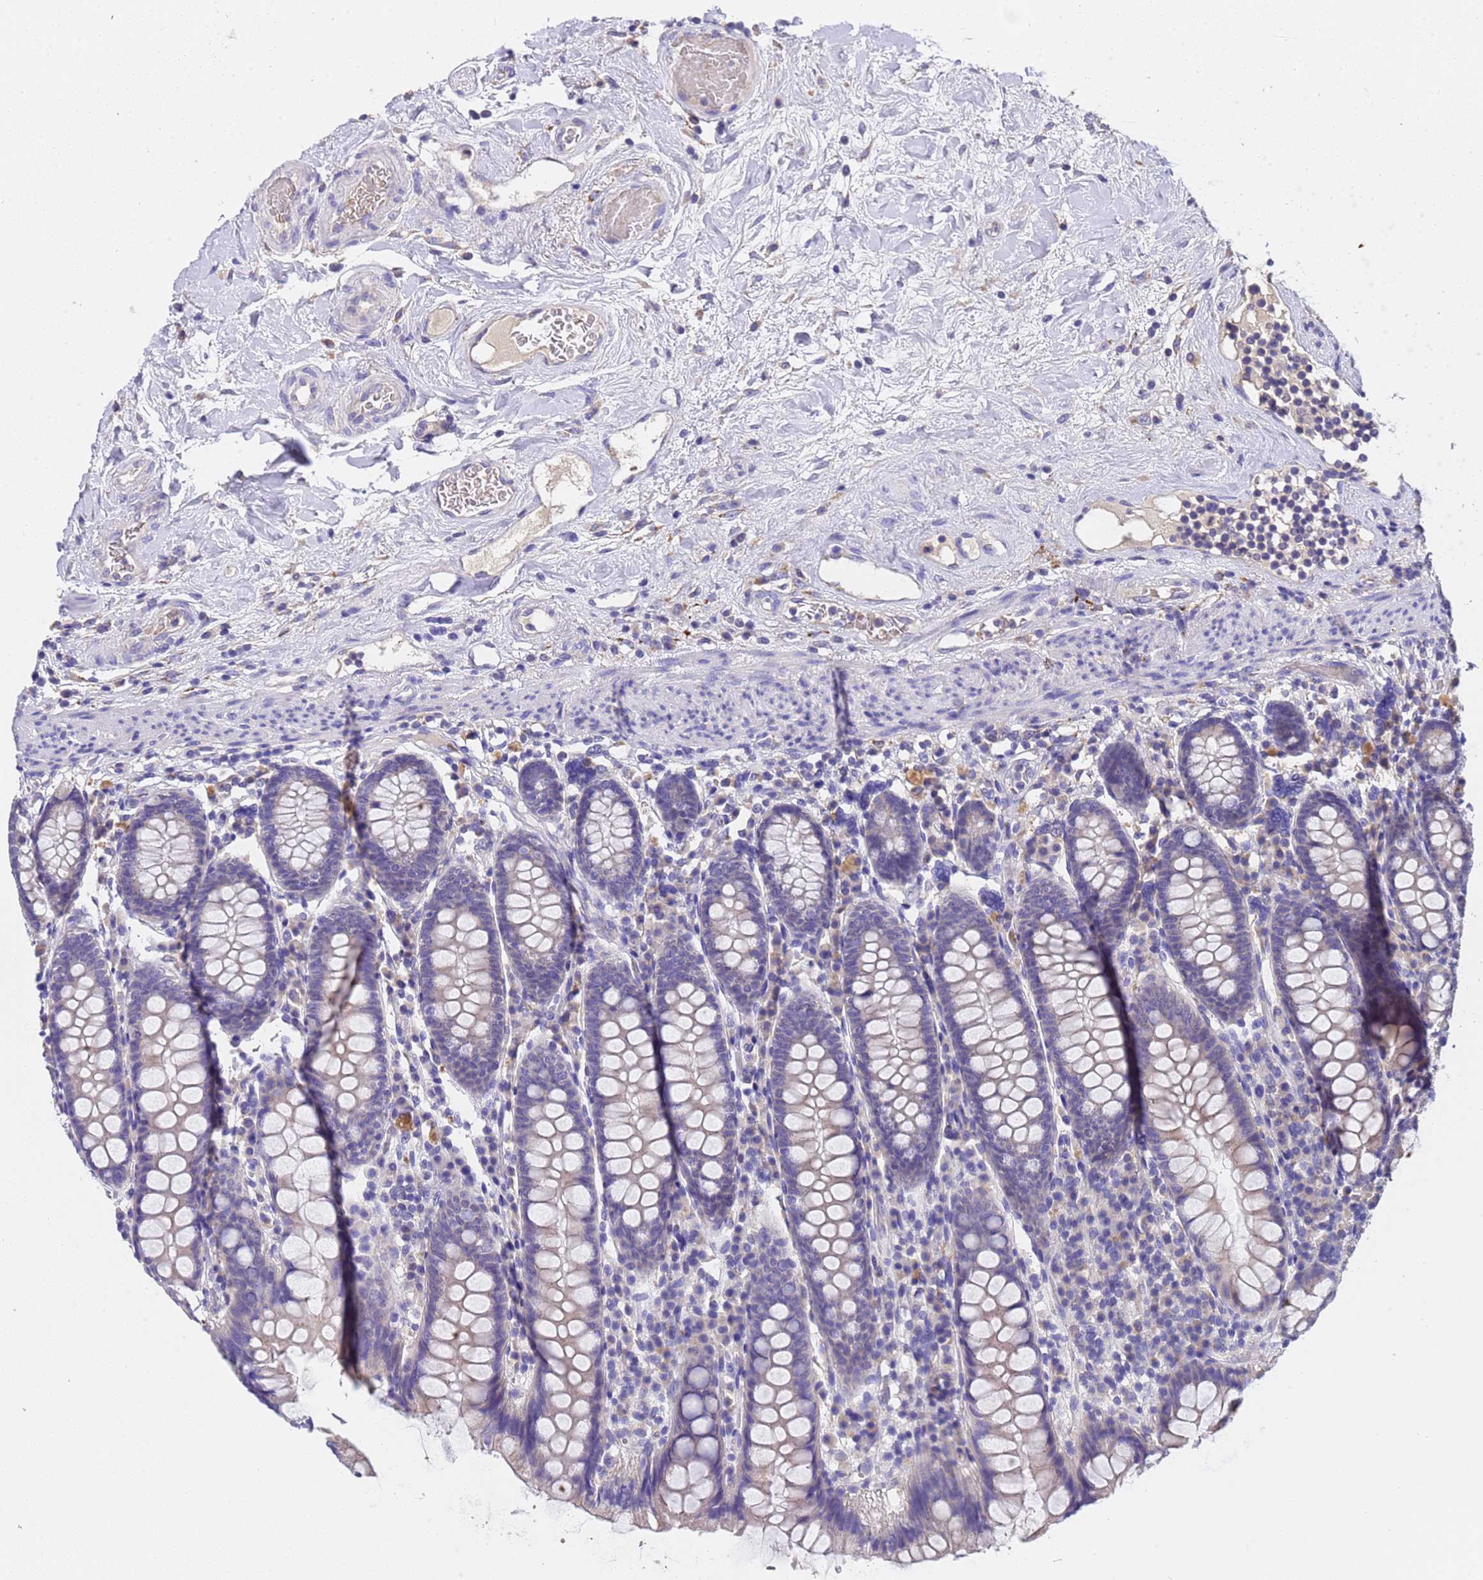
{"staining": {"intensity": "negative", "quantity": "none", "location": "none"}, "tissue": "colon", "cell_type": "Endothelial cells", "image_type": "normal", "snomed": [{"axis": "morphology", "description": "Normal tissue, NOS"}, {"axis": "topography", "description": "Colon"}], "caption": "A photomicrograph of human colon is negative for staining in endothelial cells. The staining was performed using DAB to visualize the protein expression in brown, while the nuclei were stained in blue with hematoxylin (Magnification: 20x).", "gene": "SLC24A3", "patient": {"sex": "female", "age": 79}}